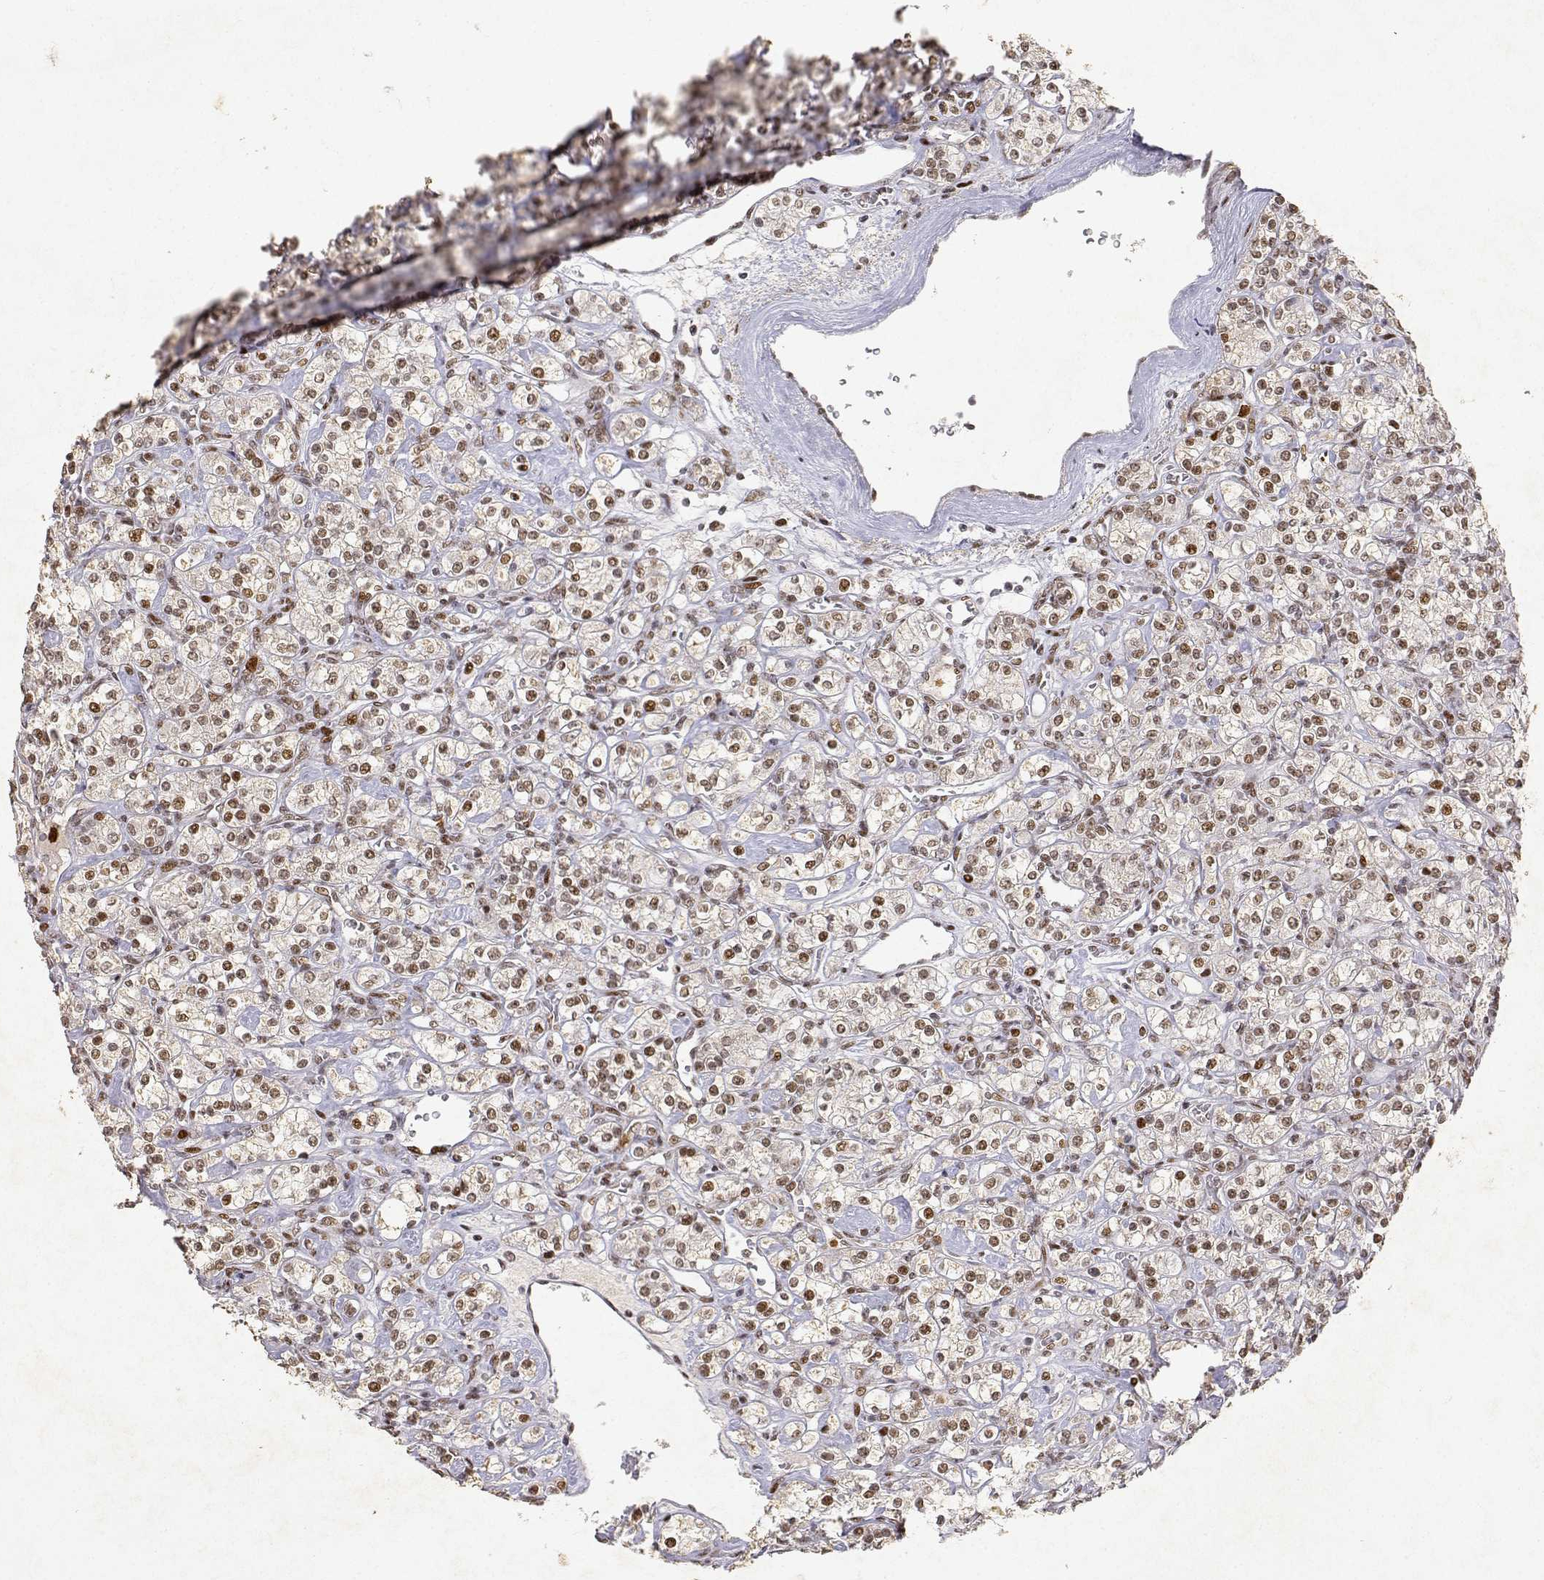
{"staining": {"intensity": "moderate", "quantity": ">75%", "location": "nuclear"}, "tissue": "renal cancer", "cell_type": "Tumor cells", "image_type": "cancer", "snomed": [{"axis": "morphology", "description": "Adenocarcinoma, NOS"}, {"axis": "topography", "description": "Kidney"}], "caption": "High-magnification brightfield microscopy of renal adenocarcinoma stained with DAB (3,3'-diaminobenzidine) (brown) and counterstained with hematoxylin (blue). tumor cells exhibit moderate nuclear staining is appreciated in approximately>75% of cells.", "gene": "RSF1", "patient": {"sex": "male", "age": 77}}